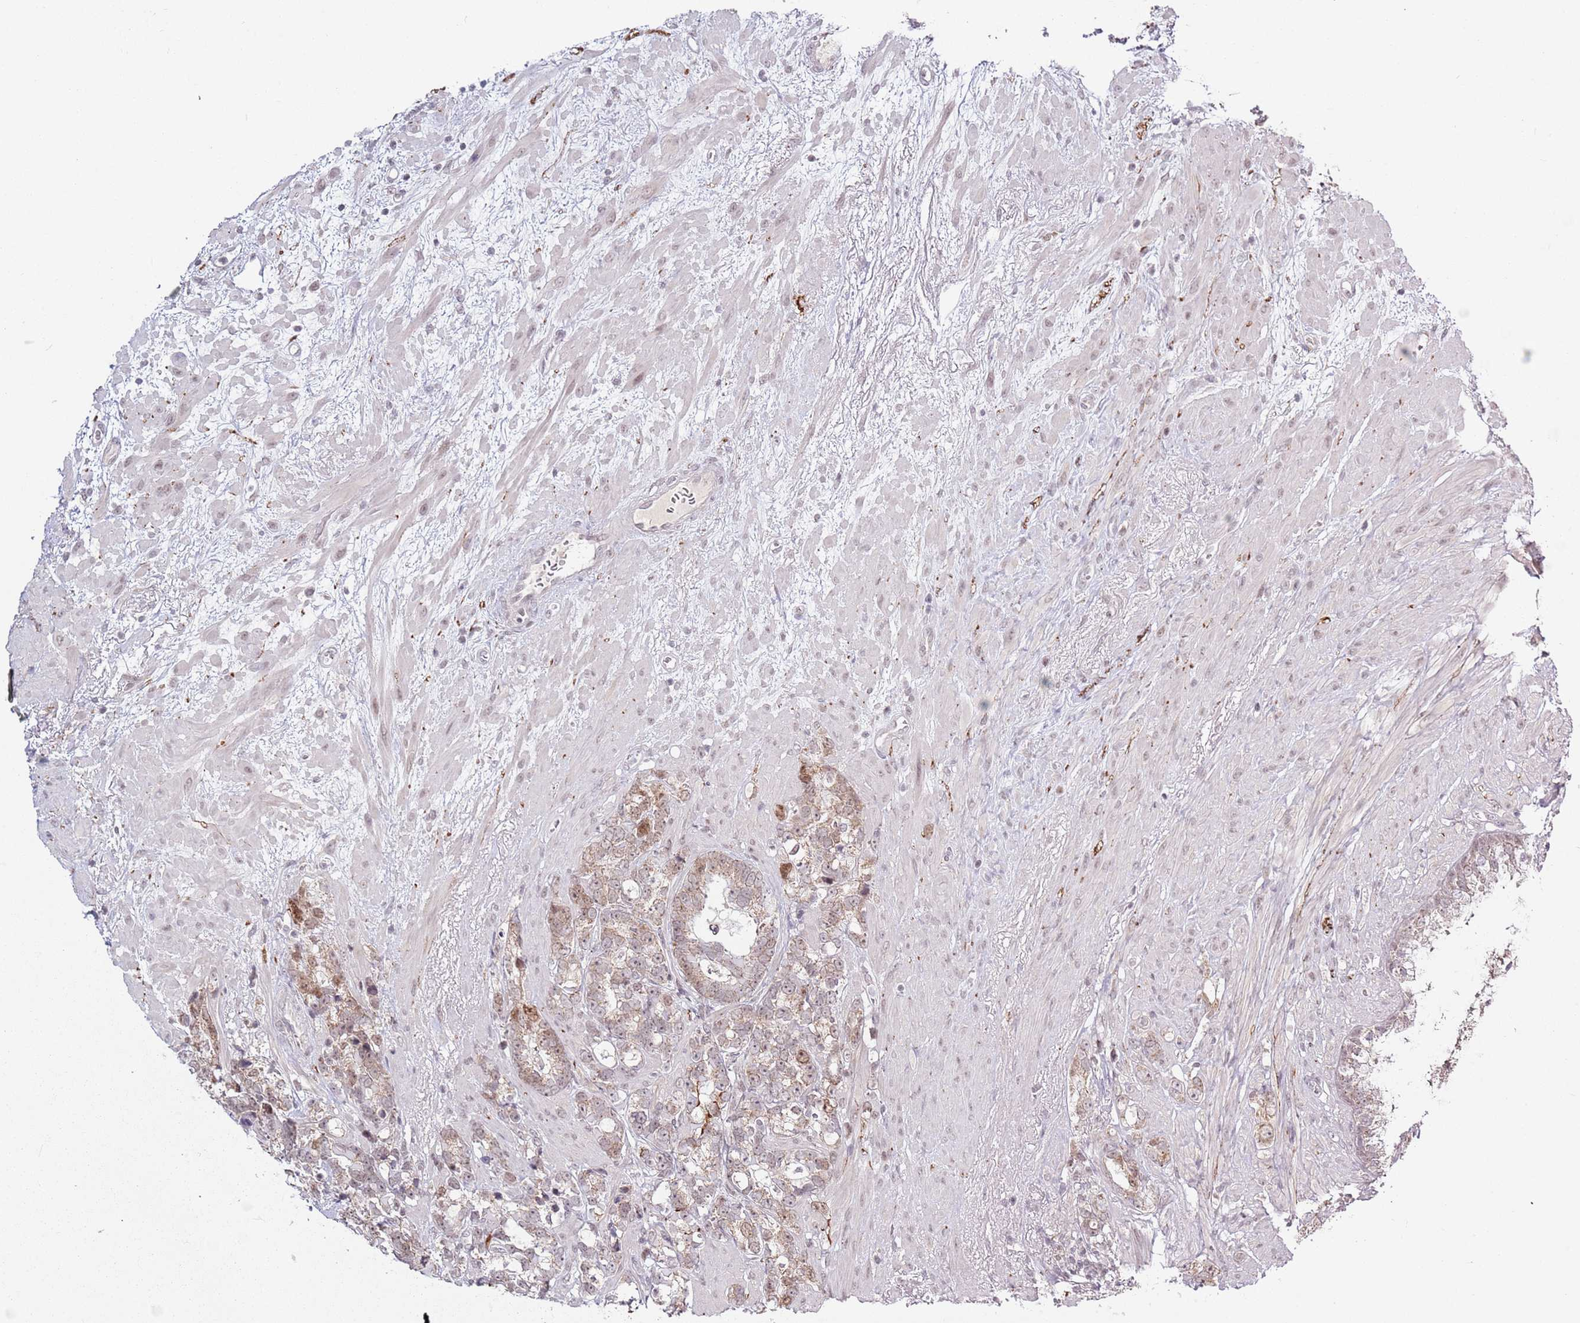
{"staining": {"intensity": "weak", "quantity": "25%-75%", "location": "cytoplasmic/membranous,nuclear"}, "tissue": "prostate cancer", "cell_type": "Tumor cells", "image_type": "cancer", "snomed": [{"axis": "morphology", "description": "Adenocarcinoma, High grade"}, {"axis": "topography", "description": "Prostate"}], "caption": "IHC histopathology image of human prostate cancer stained for a protein (brown), which displays low levels of weak cytoplasmic/membranous and nuclear staining in approximately 25%-75% of tumor cells.", "gene": "MRPL34", "patient": {"sex": "male", "age": 74}}